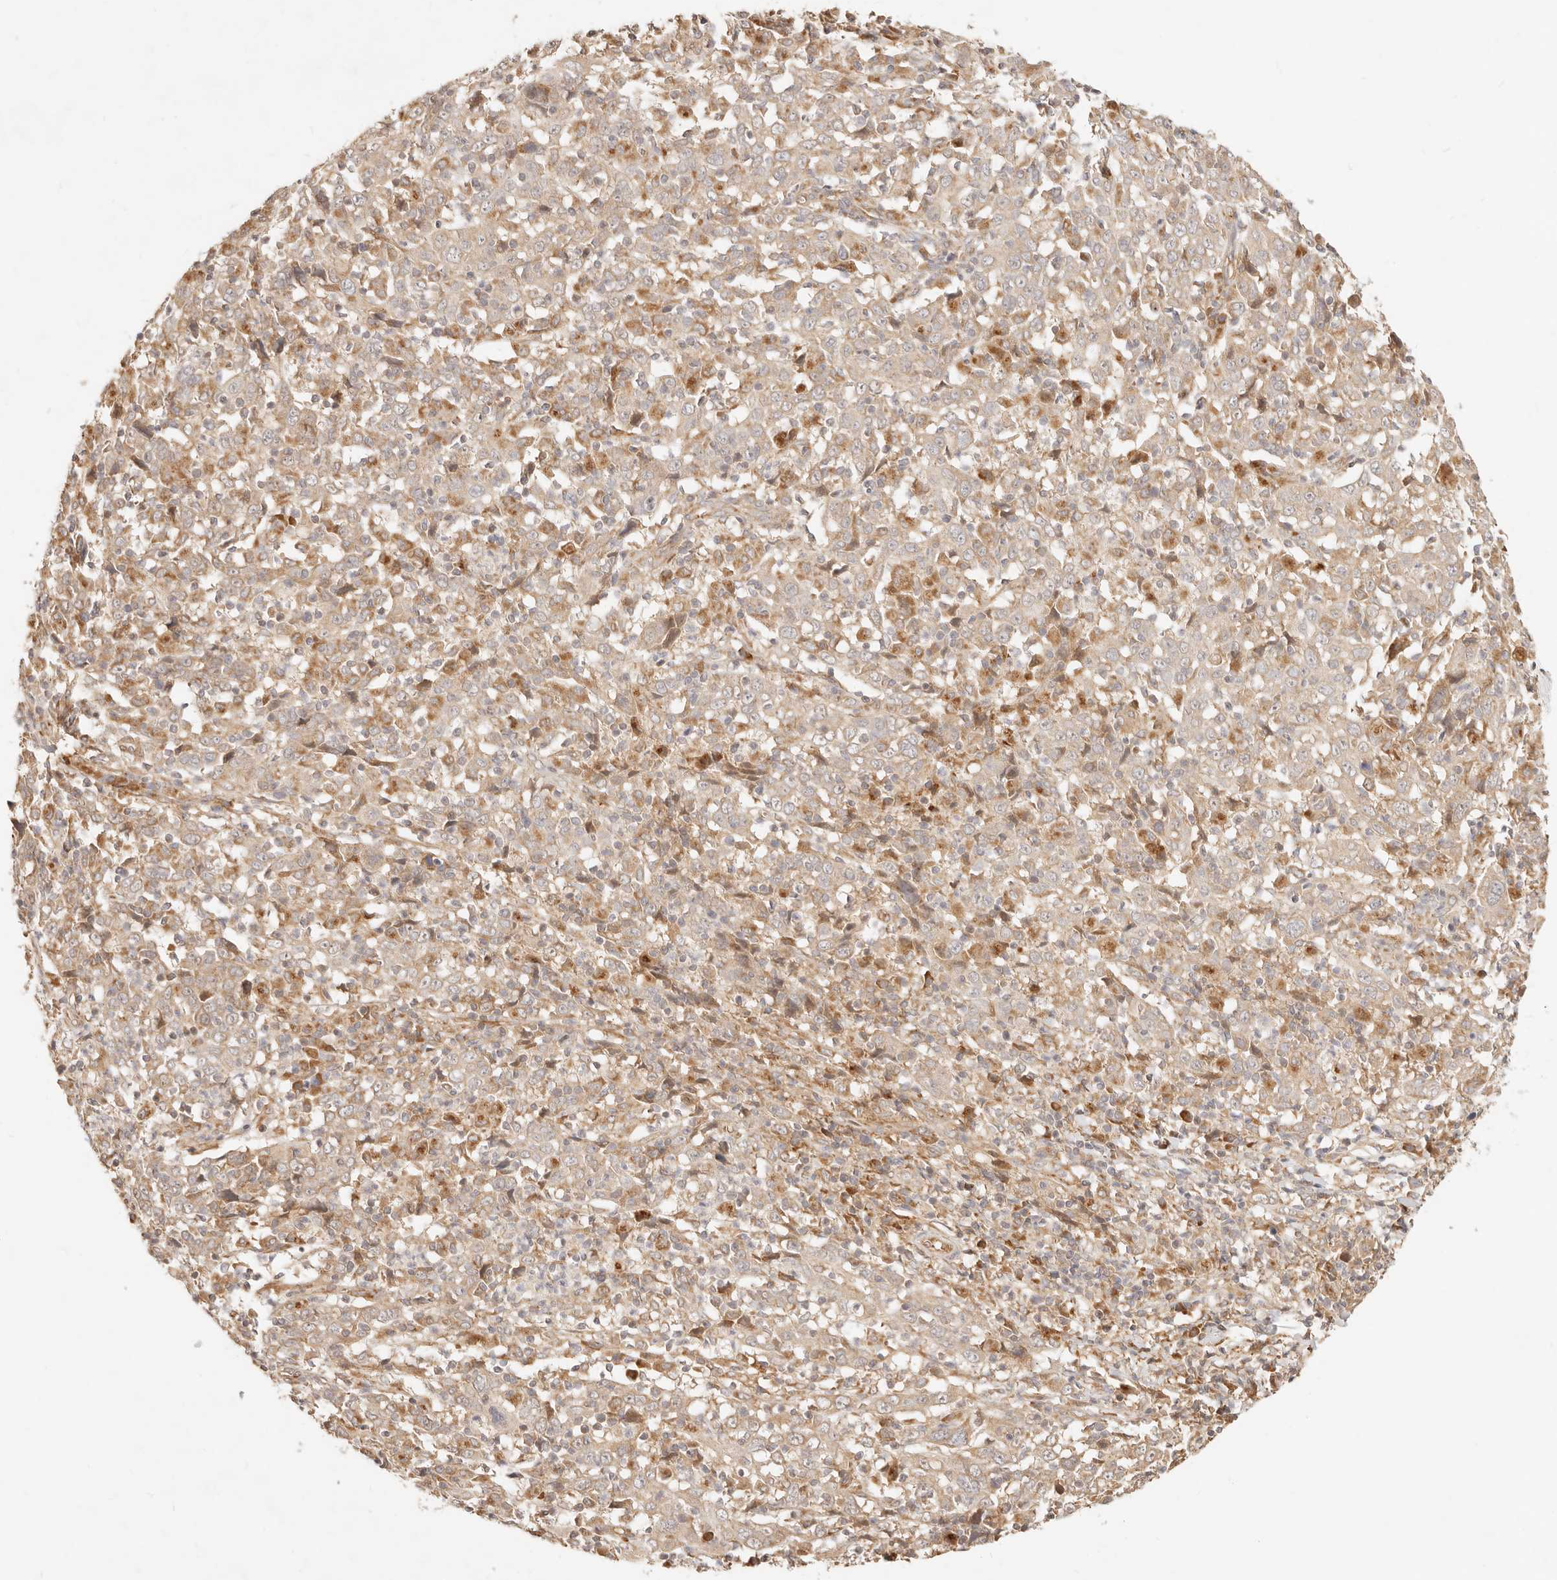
{"staining": {"intensity": "weak", "quantity": ">75%", "location": "cytoplasmic/membranous"}, "tissue": "cervical cancer", "cell_type": "Tumor cells", "image_type": "cancer", "snomed": [{"axis": "morphology", "description": "Squamous cell carcinoma, NOS"}, {"axis": "topography", "description": "Cervix"}], "caption": "Immunohistochemistry image of cervical squamous cell carcinoma stained for a protein (brown), which demonstrates low levels of weak cytoplasmic/membranous positivity in about >75% of tumor cells.", "gene": "UBXN10", "patient": {"sex": "female", "age": 46}}